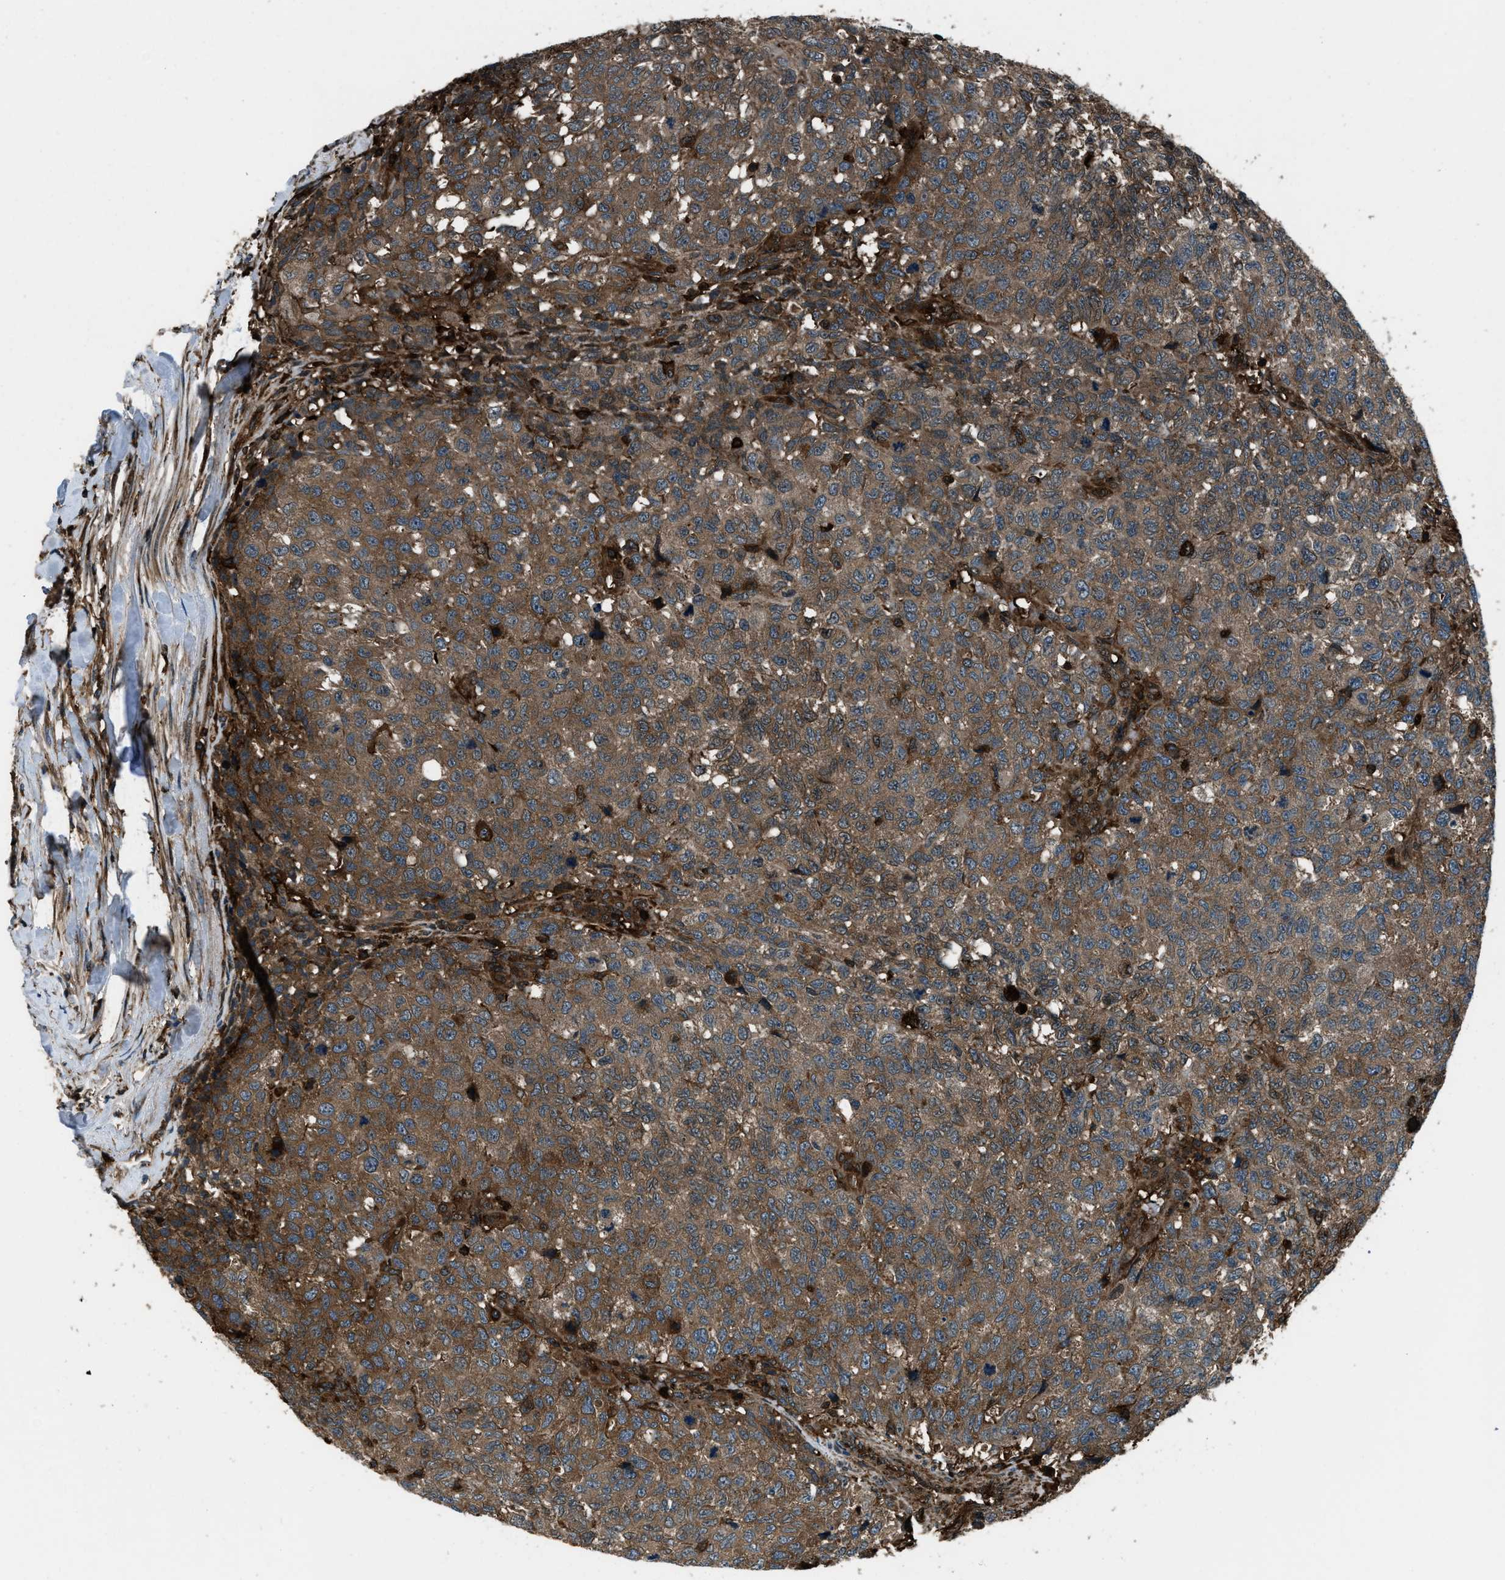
{"staining": {"intensity": "moderate", "quantity": ">75%", "location": "cytoplasmic/membranous"}, "tissue": "testis cancer", "cell_type": "Tumor cells", "image_type": "cancer", "snomed": [{"axis": "morphology", "description": "Seminoma, NOS"}, {"axis": "topography", "description": "Testis"}], "caption": "Immunohistochemistry (IHC) of testis seminoma demonstrates medium levels of moderate cytoplasmic/membranous expression in approximately >75% of tumor cells. (brown staining indicates protein expression, while blue staining denotes nuclei).", "gene": "SNX30", "patient": {"sex": "male", "age": 59}}